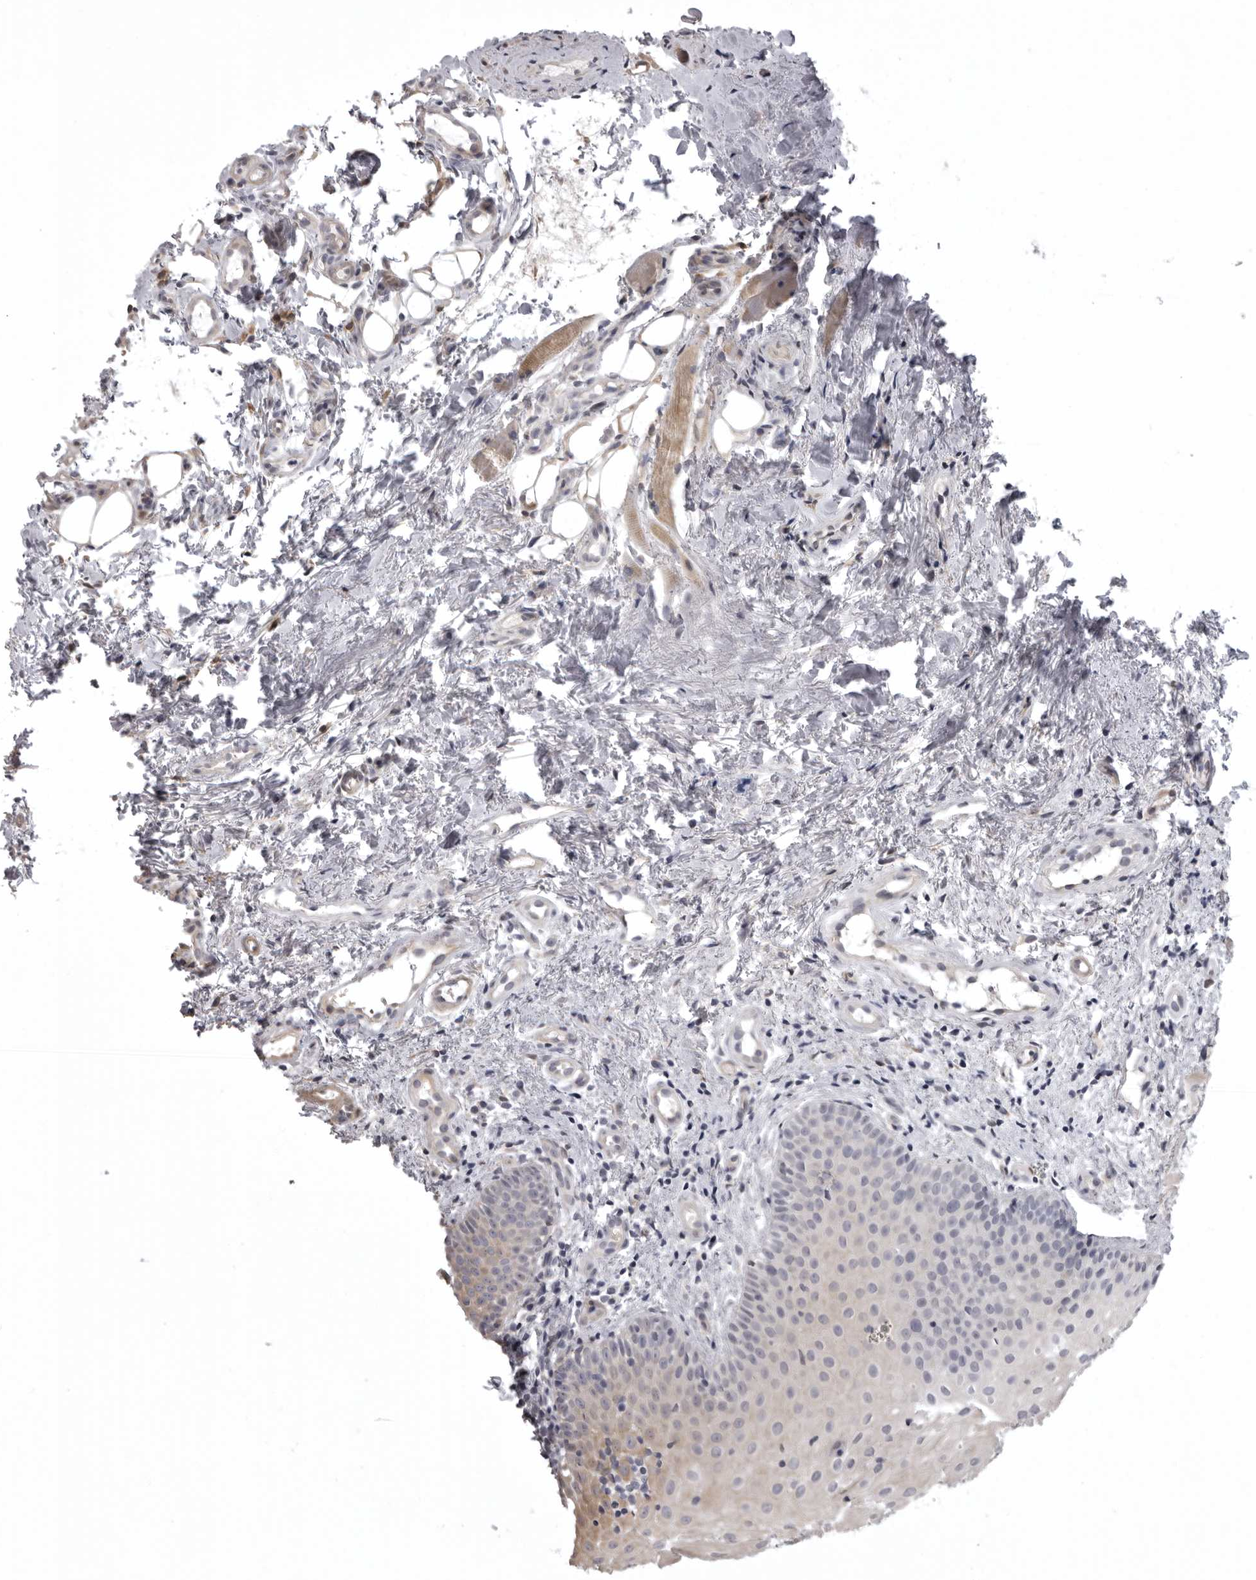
{"staining": {"intensity": "weak", "quantity": "<25%", "location": "cytoplasmic/membranous"}, "tissue": "oral mucosa", "cell_type": "Squamous epithelial cells", "image_type": "normal", "snomed": [{"axis": "morphology", "description": "Normal tissue, NOS"}, {"axis": "topography", "description": "Oral tissue"}], "caption": "This is a micrograph of IHC staining of benign oral mucosa, which shows no staining in squamous epithelial cells. The staining was performed using DAB to visualize the protein expression in brown, while the nuclei were stained in blue with hematoxylin (Magnification: 20x).", "gene": "NCEH1", "patient": {"sex": "male", "age": 60}}